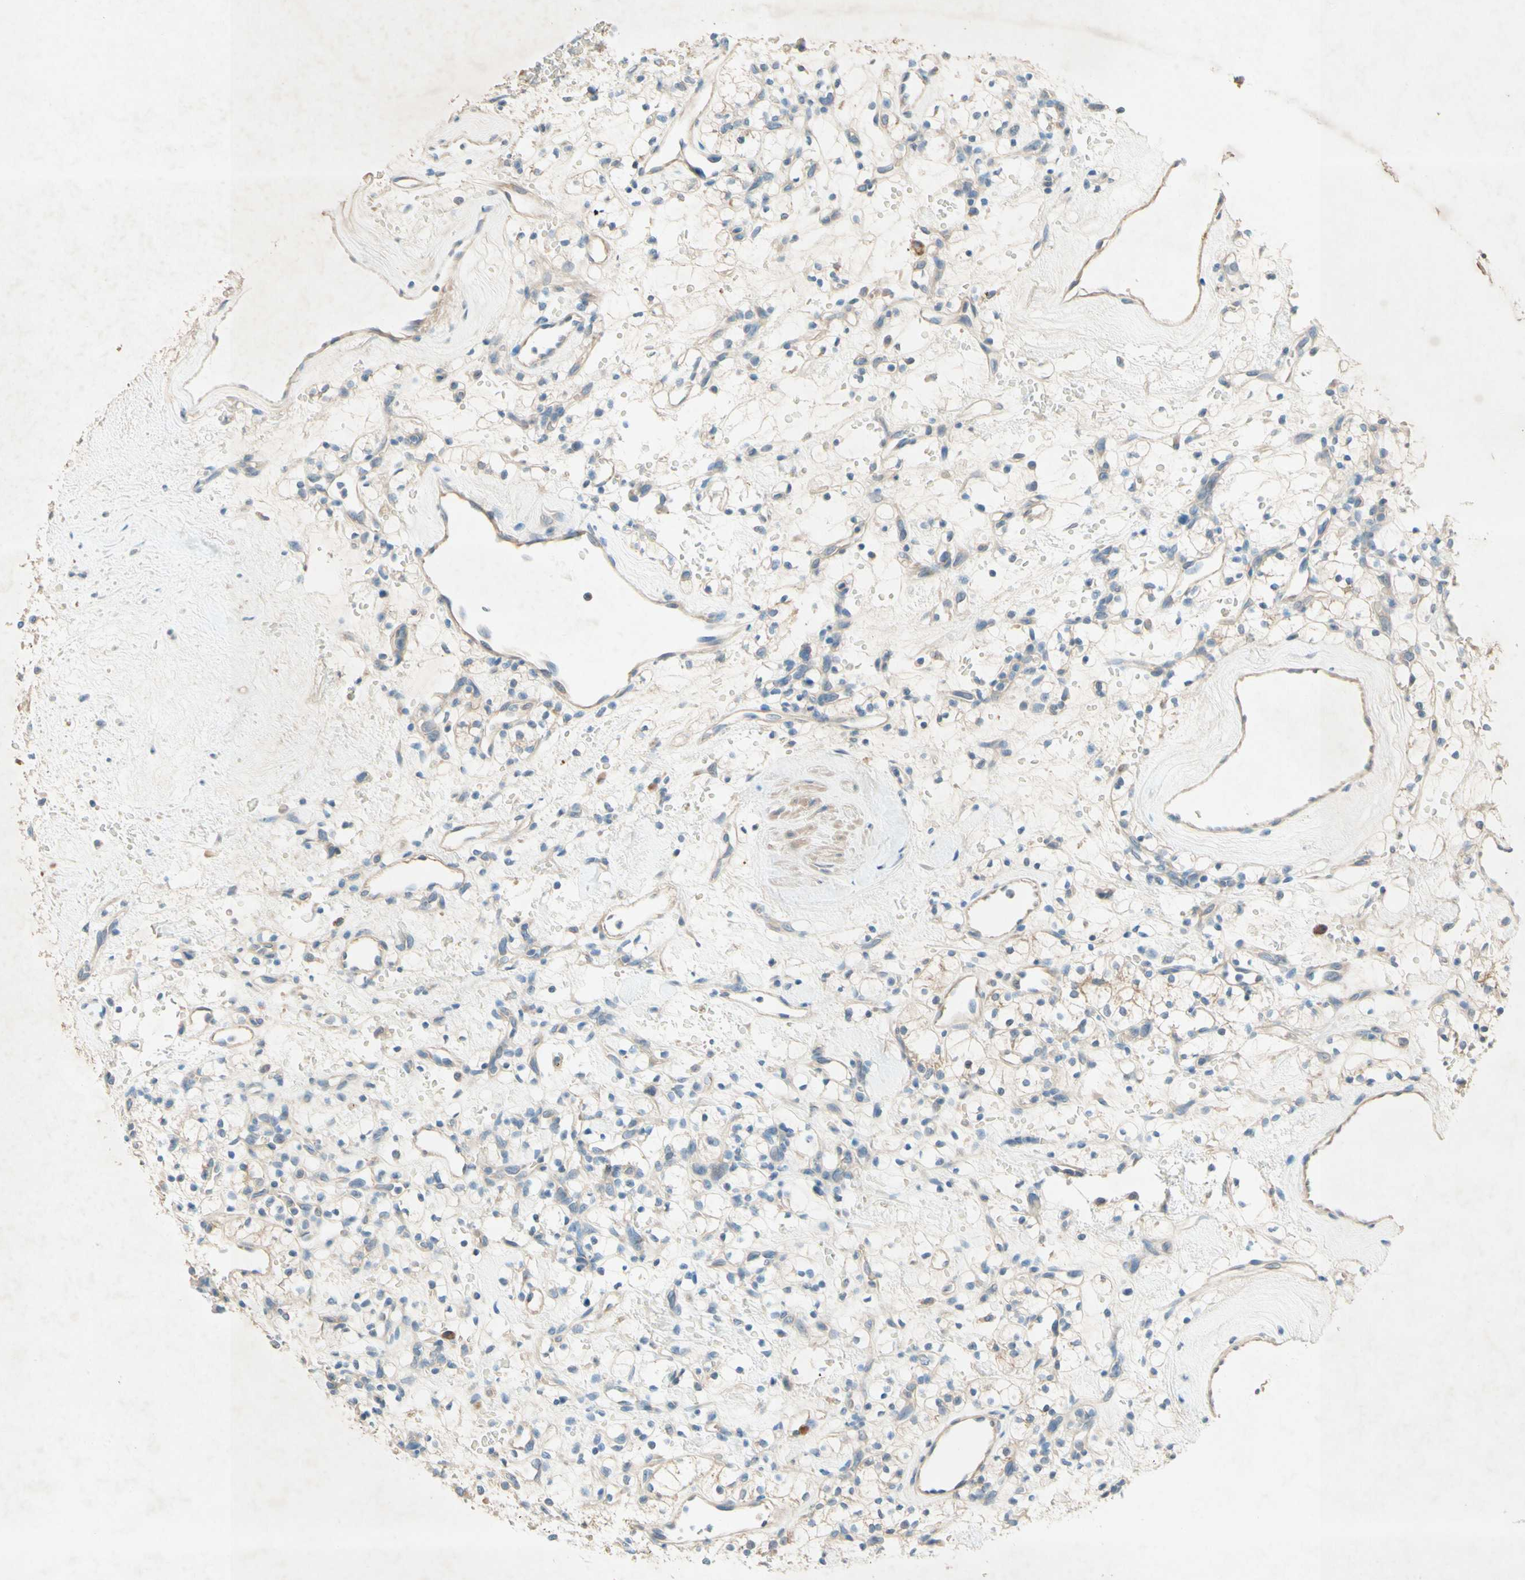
{"staining": {"intensity": "negative", "quantity": "none", "location": "none"}, "tissue": "renal cancer", "cell_type": "Tumor cells", "image_type": "cancer", "snomed": [{"axis": "morphology", "description": "Adenocarcinoma, NOS"}, {"axis": "topography", "description": "Kidney"}], "caption": "Photomicrograph shows no protein positivity in tumor cells of adenocarcinoma (renal) tissue.", "gene": "IL2", "patient": {"sex": "female", "age": 60}}